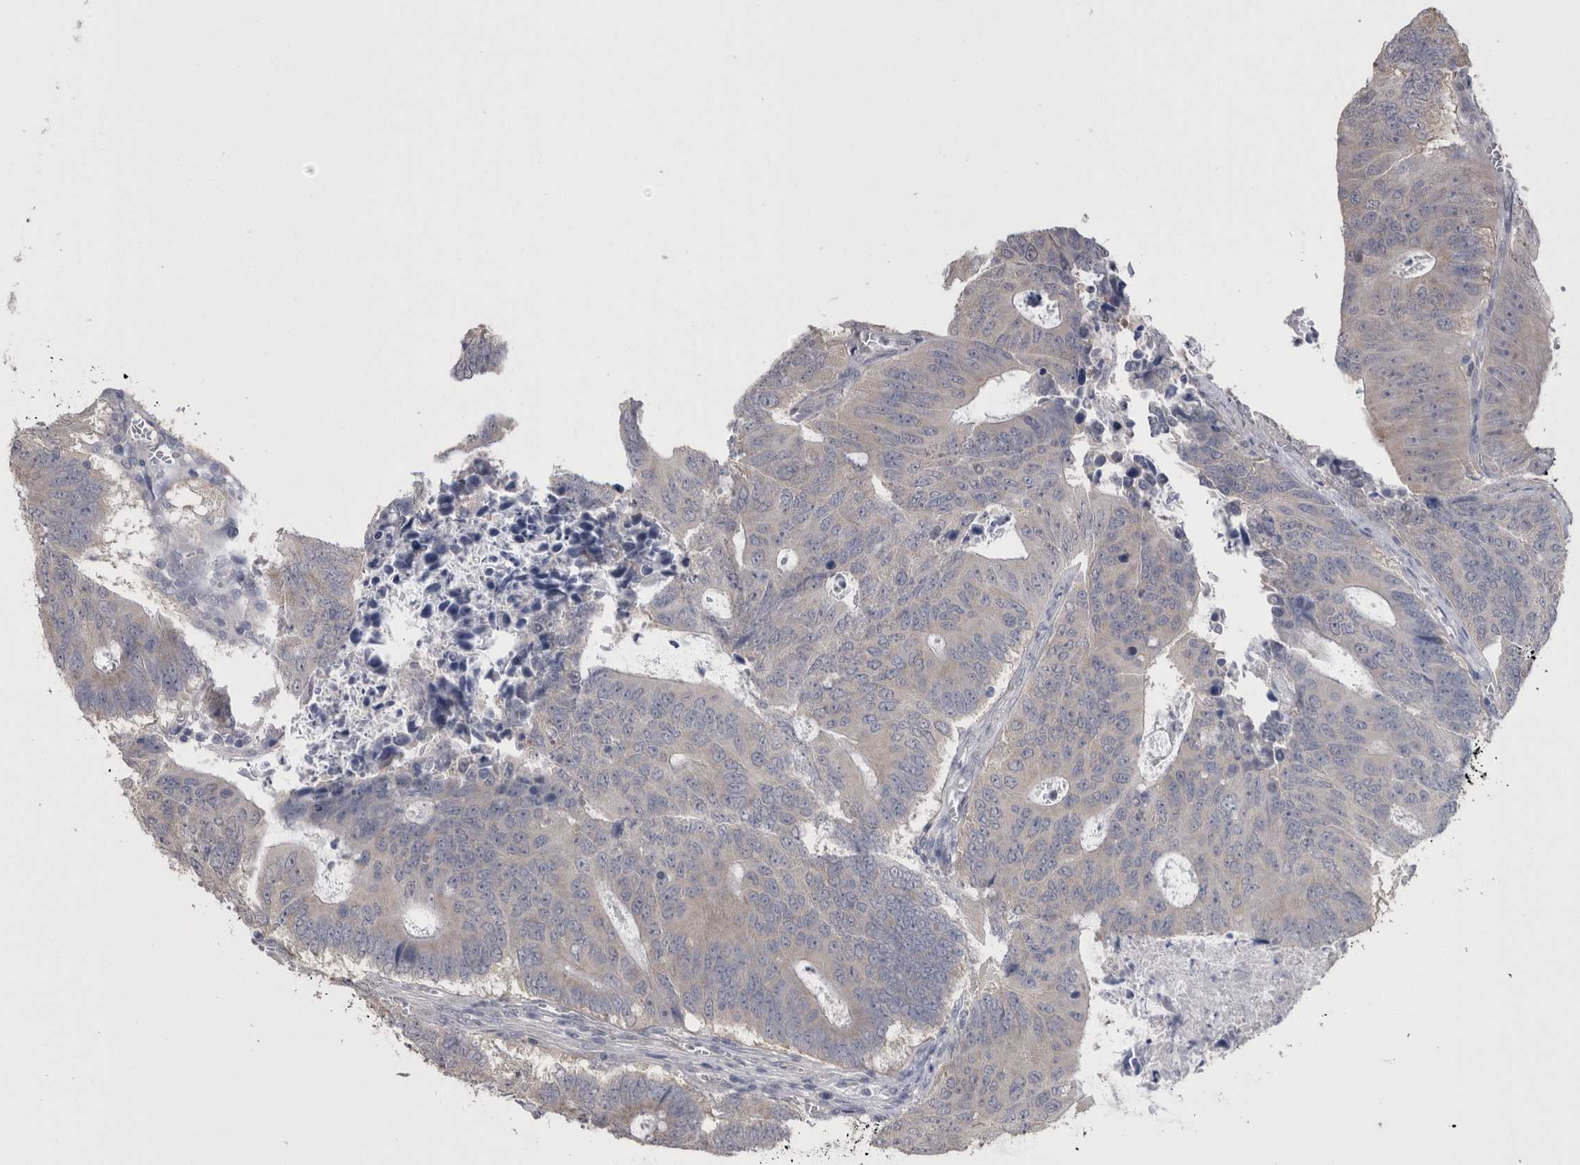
{"staining": {"intensity": "weak", "quantity": "<25%", "location": "cytoplasmic/membranous"}, "tissue": "colorectal cancer", "cell_type": "Tumor cells", "image_type": "cancer", "snomed": [{"axis": "morphology", "description": "Adenocarcinoma, NOS"}, {"axis": "topography", "description": "Colon"}], "caption": "Protein analysis of colorectal cancer displays no significant positivity in tumor cells.", "gene": "DDX6", "patient": {"sex": "male", "age": 87}}